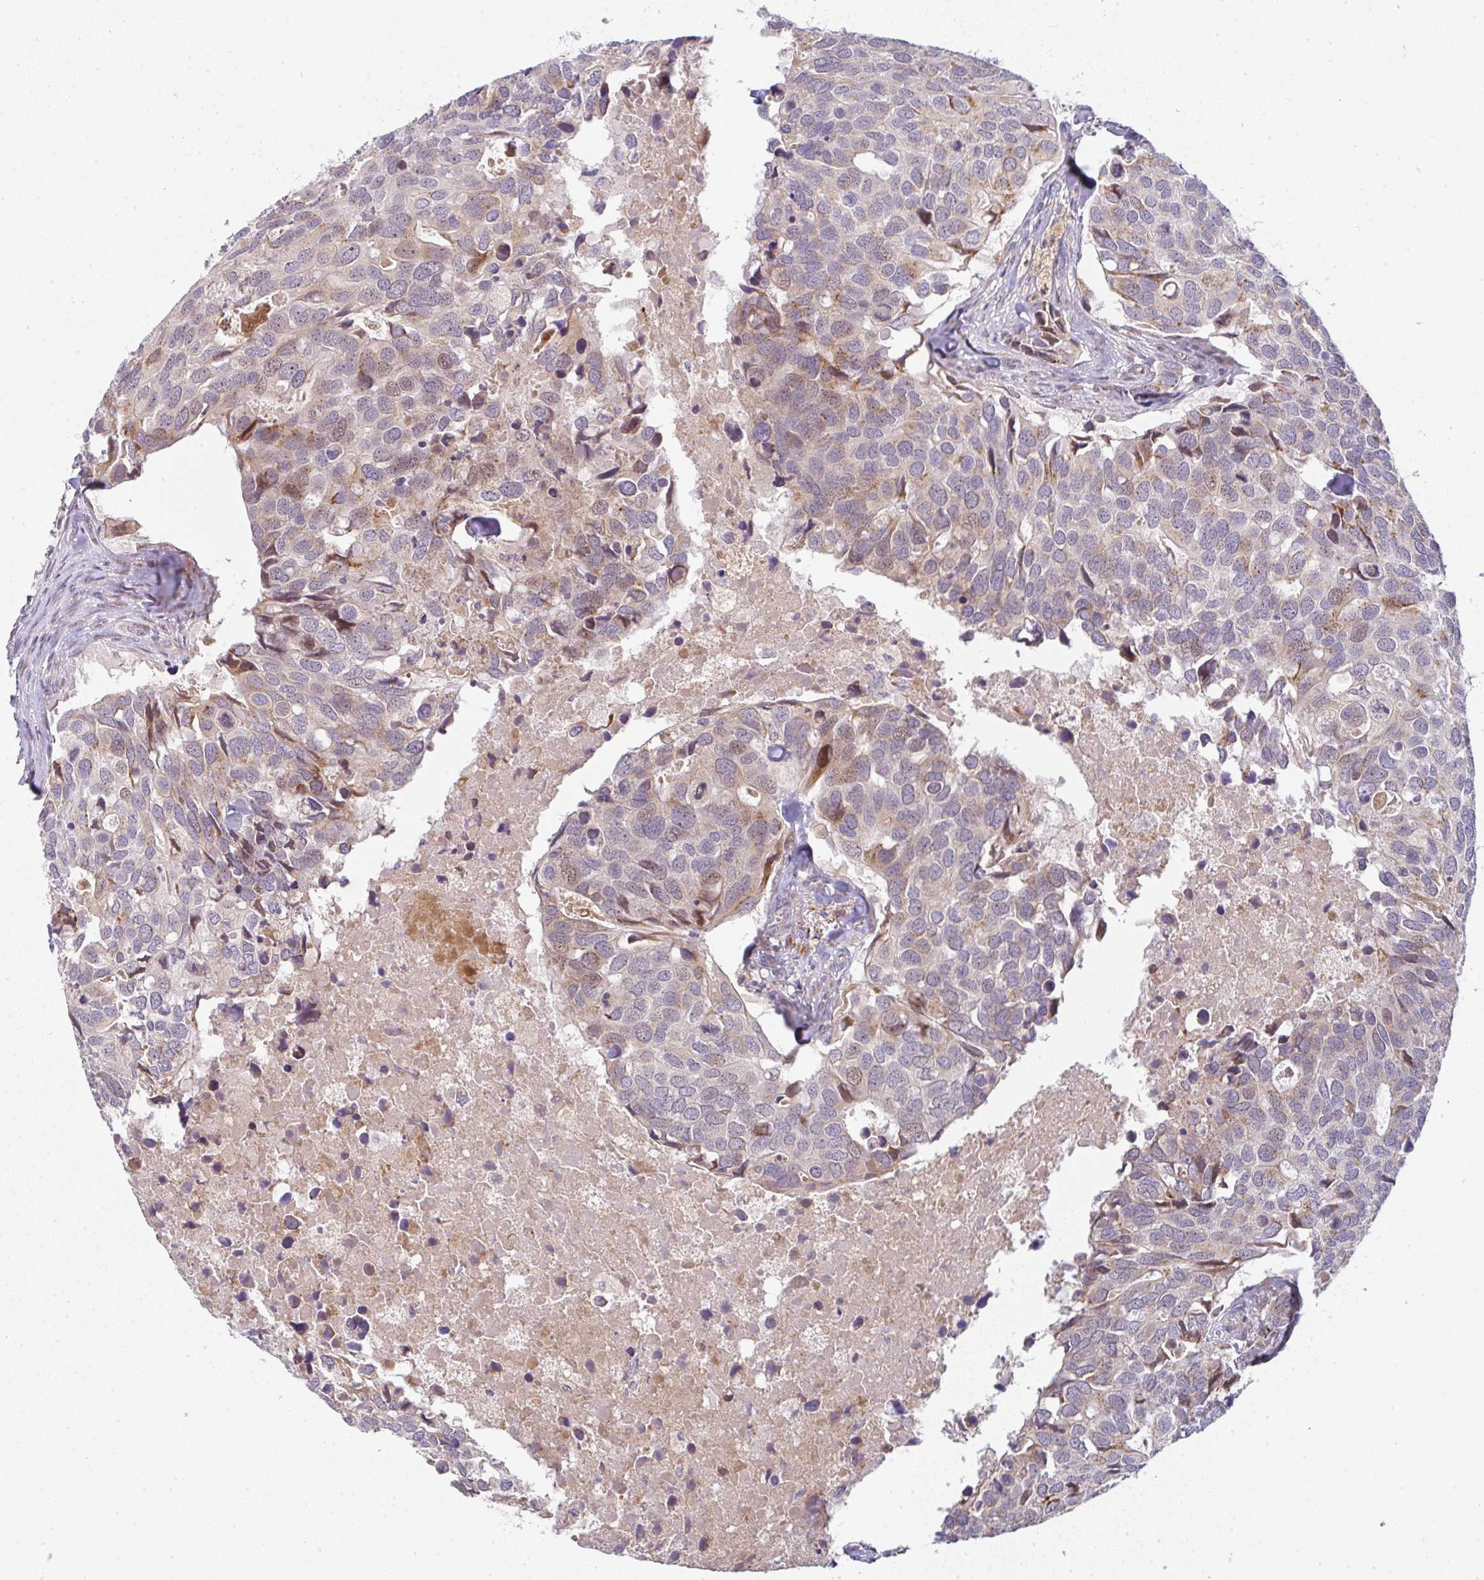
{"staining": {"intensity": "moderate", "quantity": "25%-75%", "location": "cytoplasmic/membranous,nuclear"}, "tissue": "breast cancer", "cell_type": "Tumor cells", "image_type": "cancer", "snomed": [{"axis": "morphology", "description": "Duct carcinoma"}, {"axis": "topography", "description": "Breast"}], "caption": "This micrograph displays breast cancer (infiltrating ductal carcinoma) stained with immunohistochemistry to label a protein in brown. The cytoplasmic/membranous and nuclear of tumor cells show moderate positivity for the protein. Nuclei are counter-stained blue.", "gene": "MOB1A", "patient": {"sex": "female", "age": 83}}